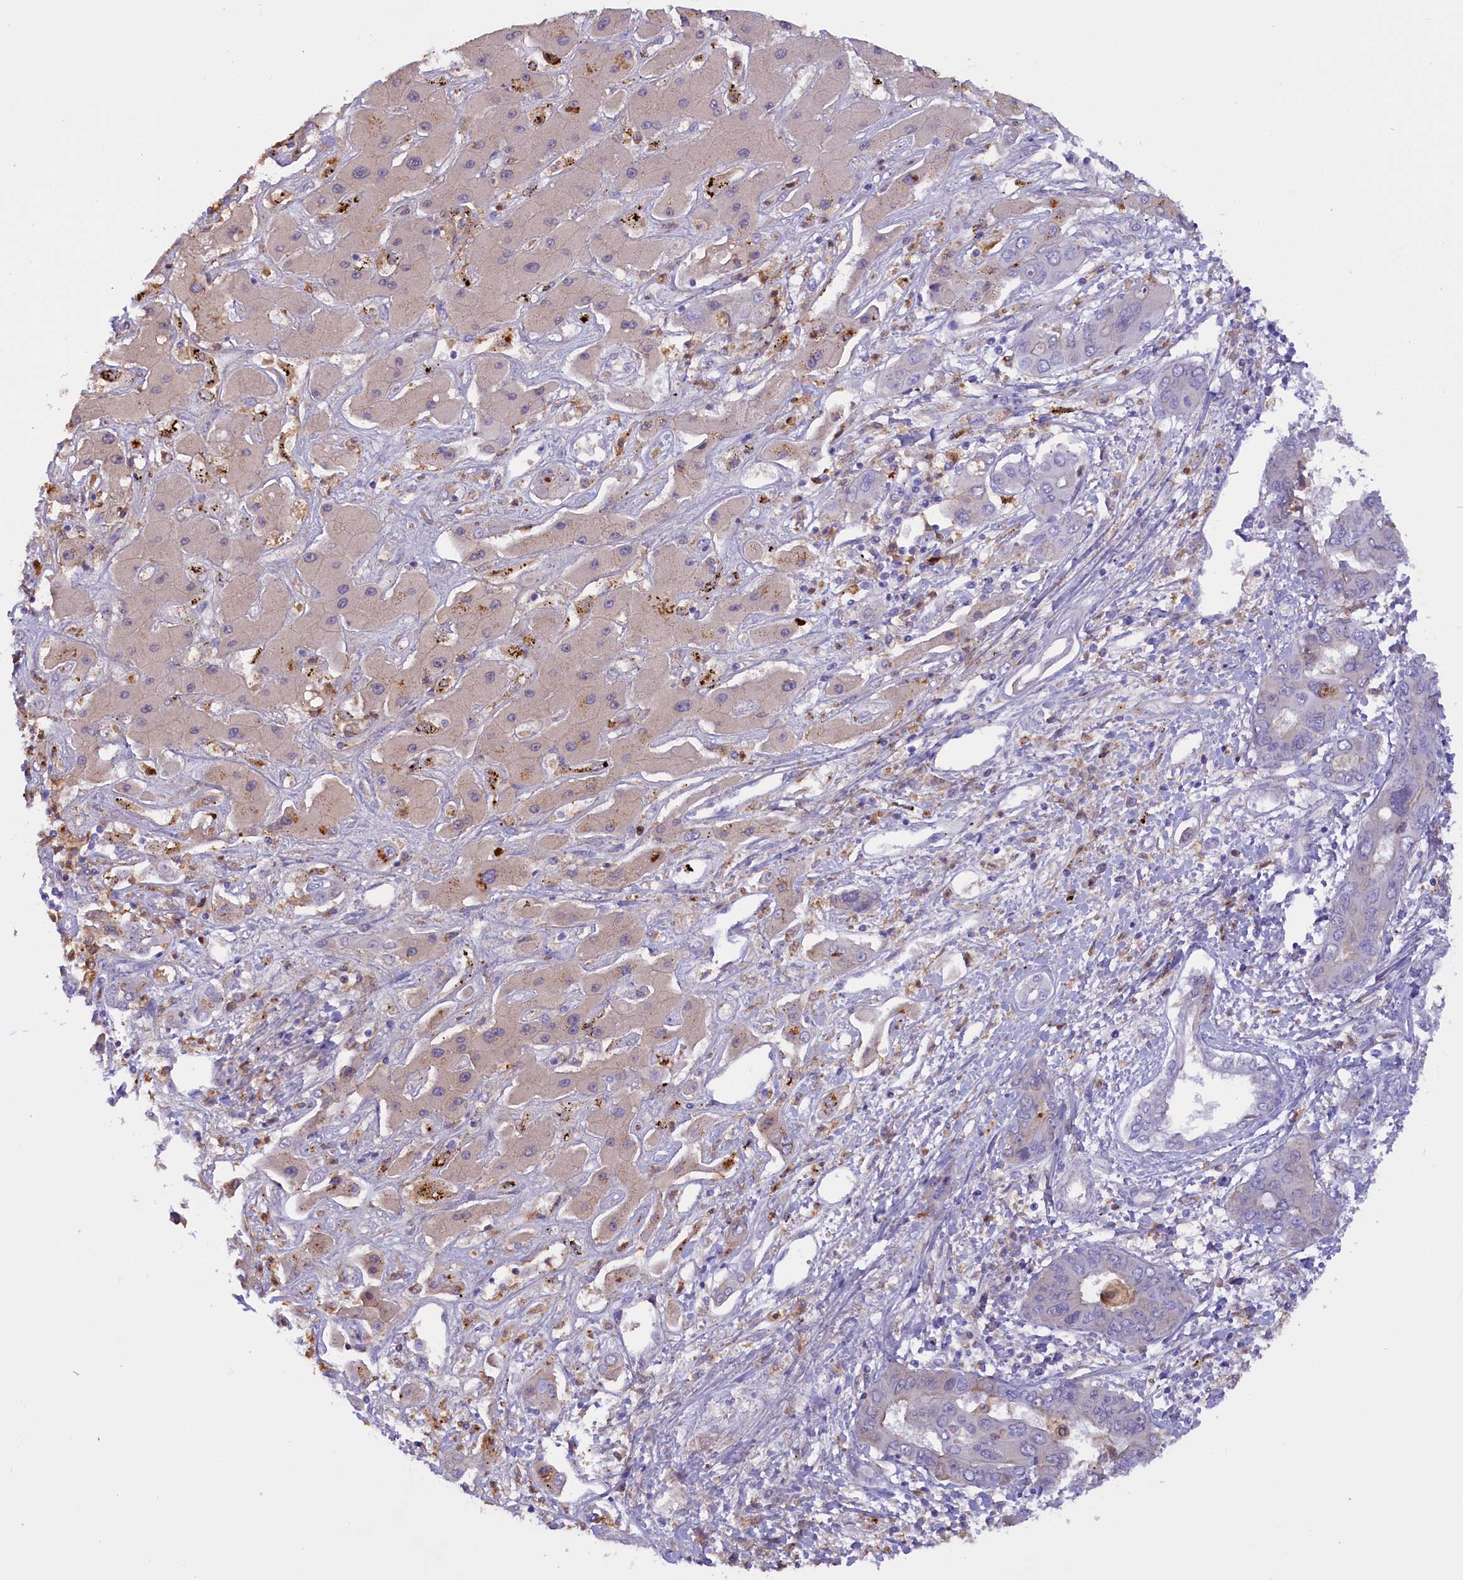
{"staining": {"intensity": "negative", "quantity": "none", "location": "none"}, "tissue": "liver cancer", "cell_type": "Tumor cells", "image_type": "cancer", "snomed": [{"axis": "morphology", "description": "Cholangiocarcinoma"}, {"axis": "topography", "description": "Liver"}], "caption": "Immunohistochemistry (IHC) of human liver cancer (cholangiocarcinoma) reveals no positivity in tumor cells.", "gene": "FAM149B1", "patient": {"sex": "male", "age": 67}}